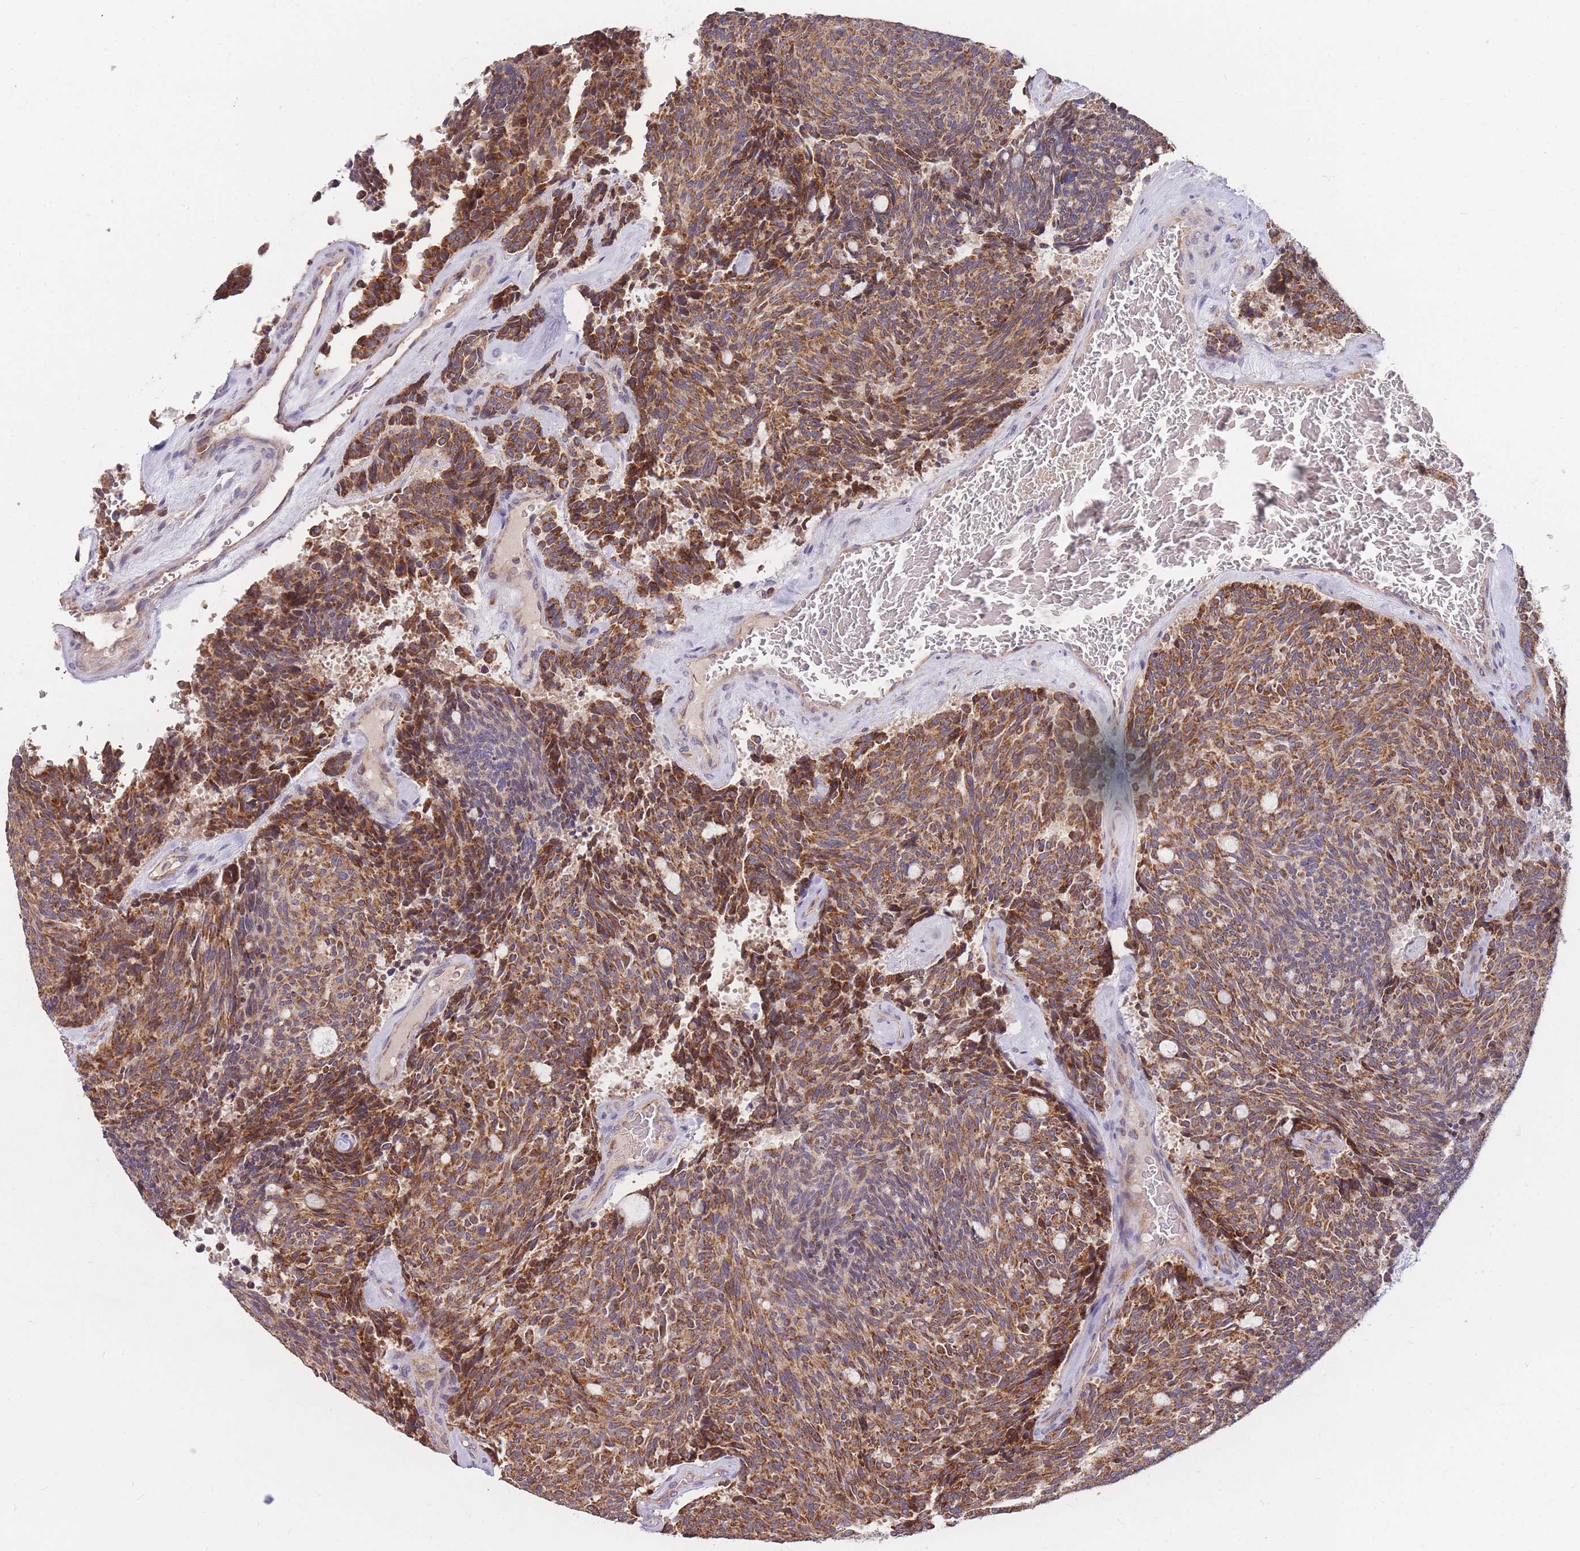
{"staining": {"intensity": "strong", "quantity": ">75%", "location": "cytoplasmic/membranous"}, "tissue": "carcinoid", "cell_type": "Tumor cells", "image_type": "cancer", "snomed": [{"axis": "morphology", "description": "Carcinoid, malignant, NOS"}, {"axis": "topography", "description": "Pancreas"}], "caption": "Immunohistochemical staining of carcinoid (malignant) shows high levels of strong cytoplasmic/membranous protein staining in about >75% of tumor cells.", "gene": "PTPMT1", "patient": {"sex": "female", "age": 54}}